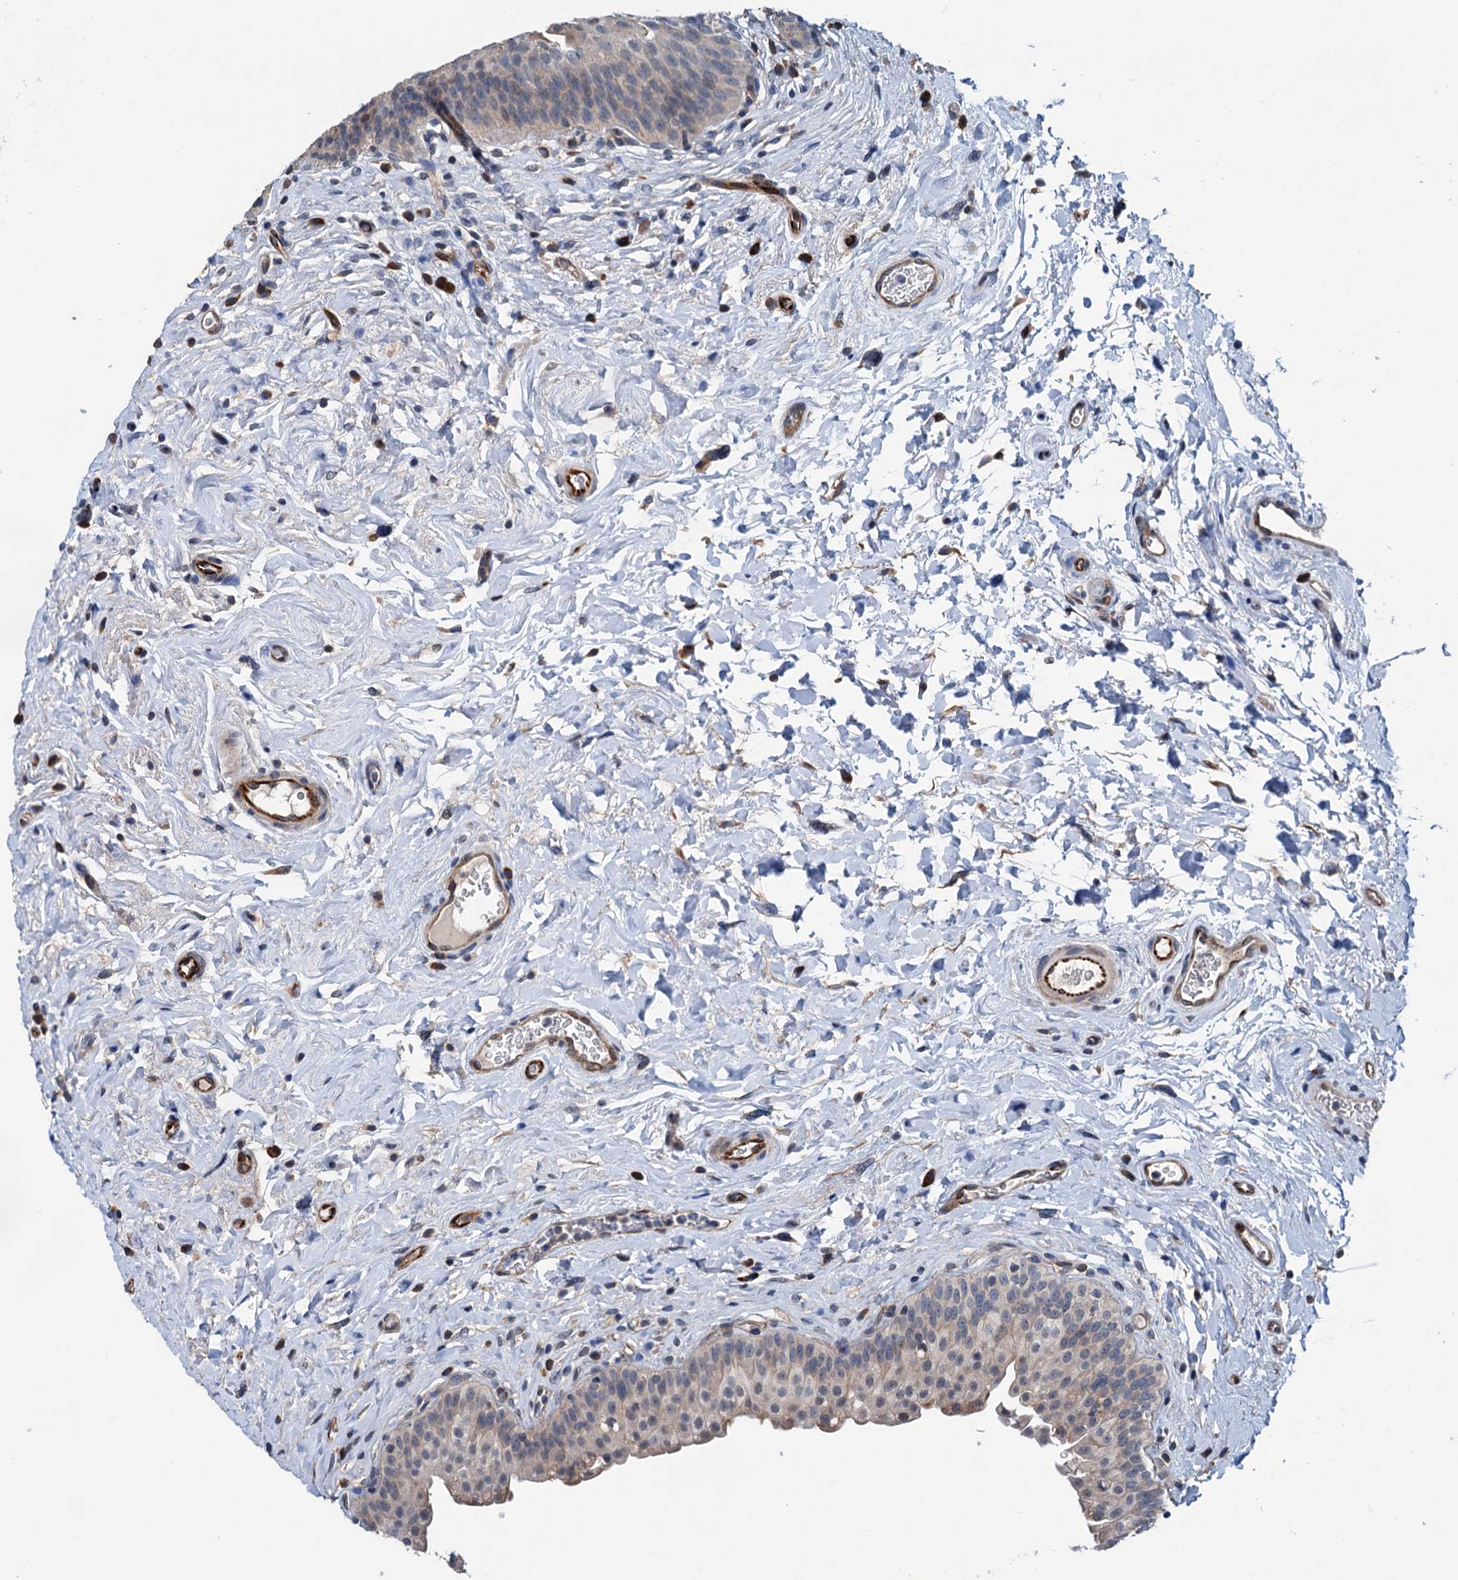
{"staining": {"intensity": "weak", "quantity": "<25%", "location": "cytoplasmic/membranous"}, "tissue": "urinary bladder", "cell_type": "Urothelial cells", "image_type": "normal", "snomed": [{"axis": "morphology", "description": "Normal tissue, NOS"}, {"axis": "topography", "description": "Urinary bladder"}], "caption": "DAB immunohistochemical staining of normal human urinary bladder exhibits no significant positivity in urothelial cells.", "gene": "ELAC1", "patient": {"sex": "male", "age": 83}}